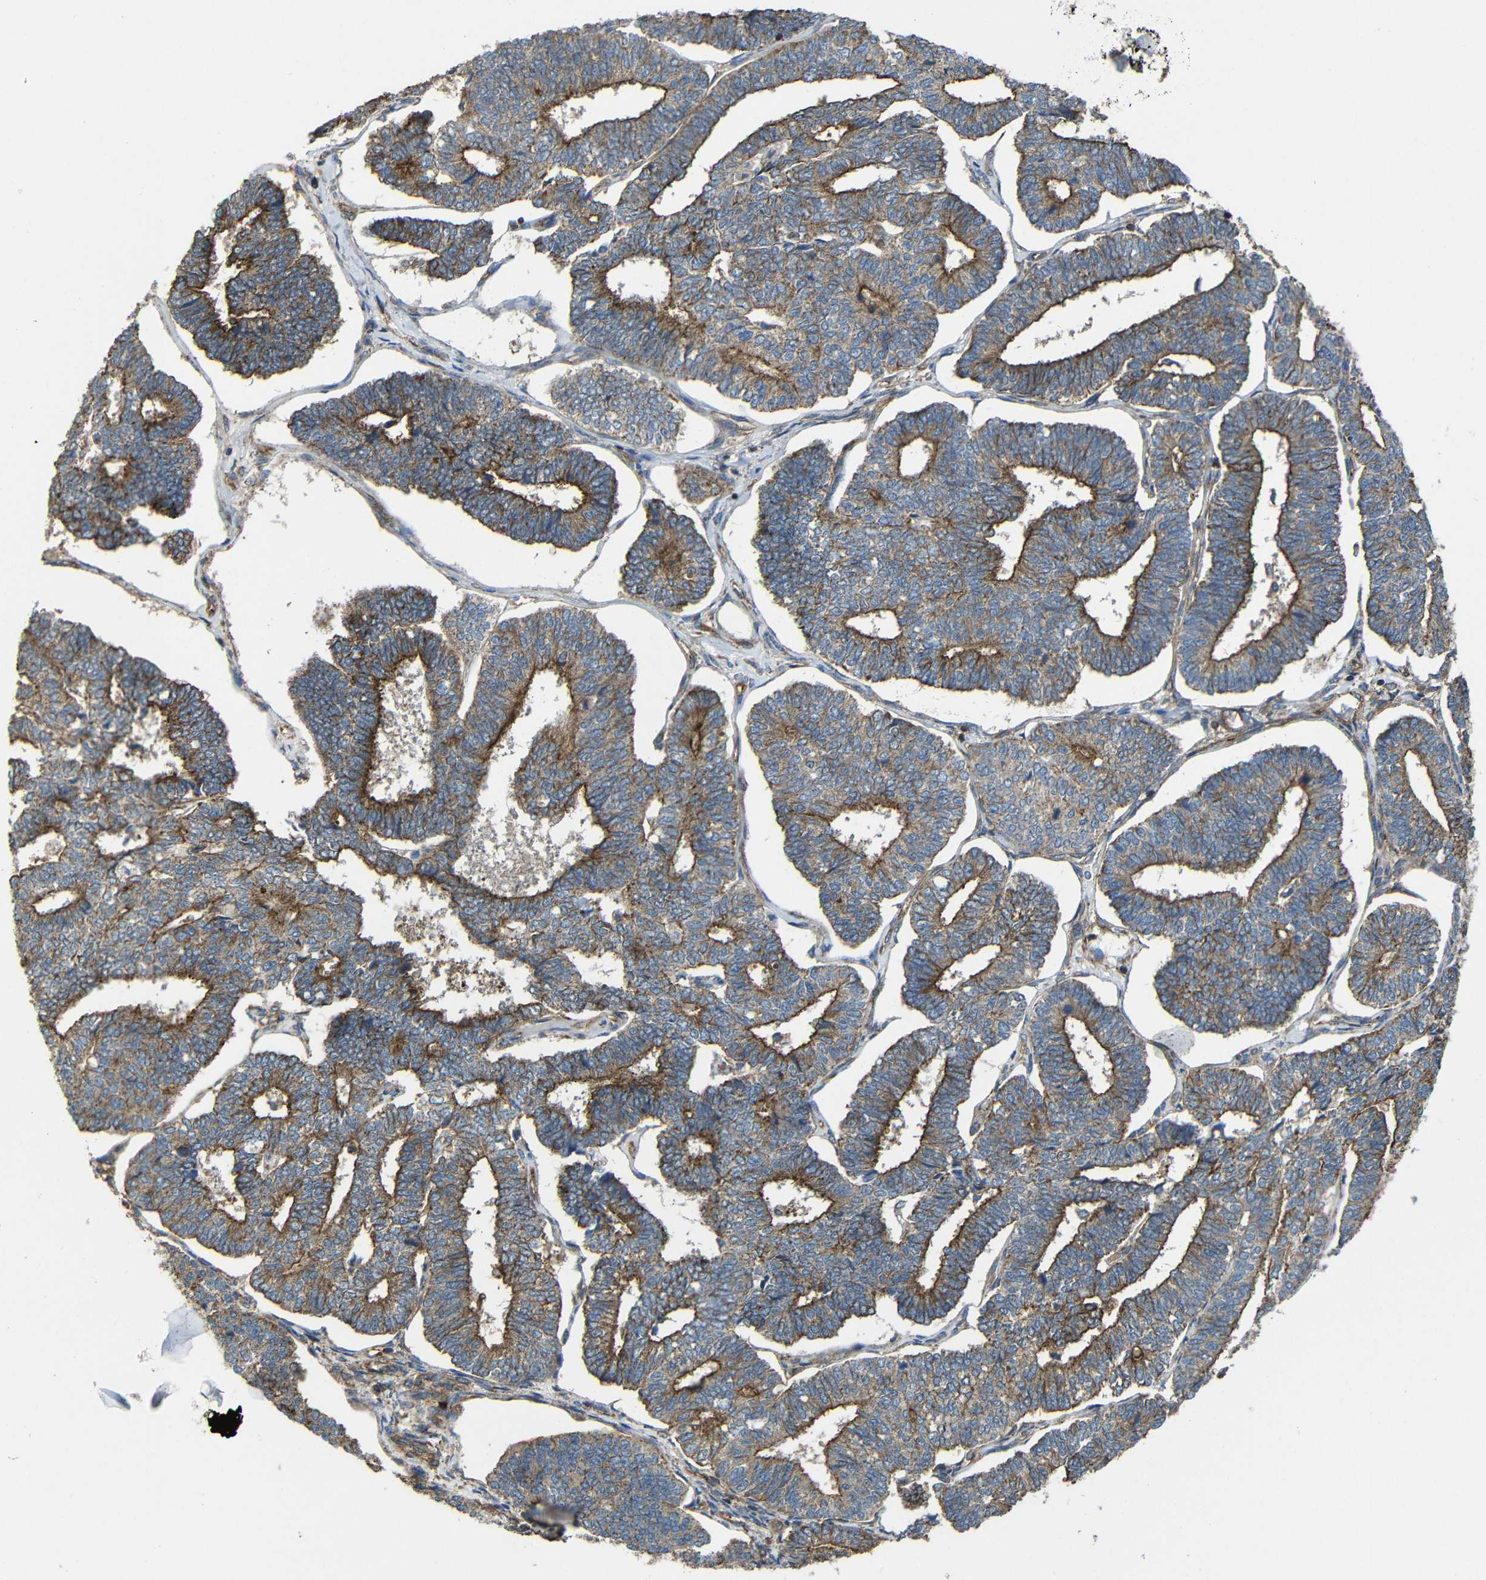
{"staining": {"intensity": "strong", "quantity": ">75%", "location": "cytoplasmic/membranous"}, "tissue": "endometrial cancer", "cell_type": "Tumor cells", "image_type": "cancer", "snomed": [{"axis": "morphology", "description": "Adenocarcinoma, NOS"}, {"axis": "topography", "description": "Endometrium"}], "caption": "Tumor cells demonstrate high levels of strong cytoplasmic/membranous expression in approximately >75% of cells in endometrial cancer (adenocarcinoma).", "gene": "PTCH1", "patient": {"sex": "female", "age": 70}}